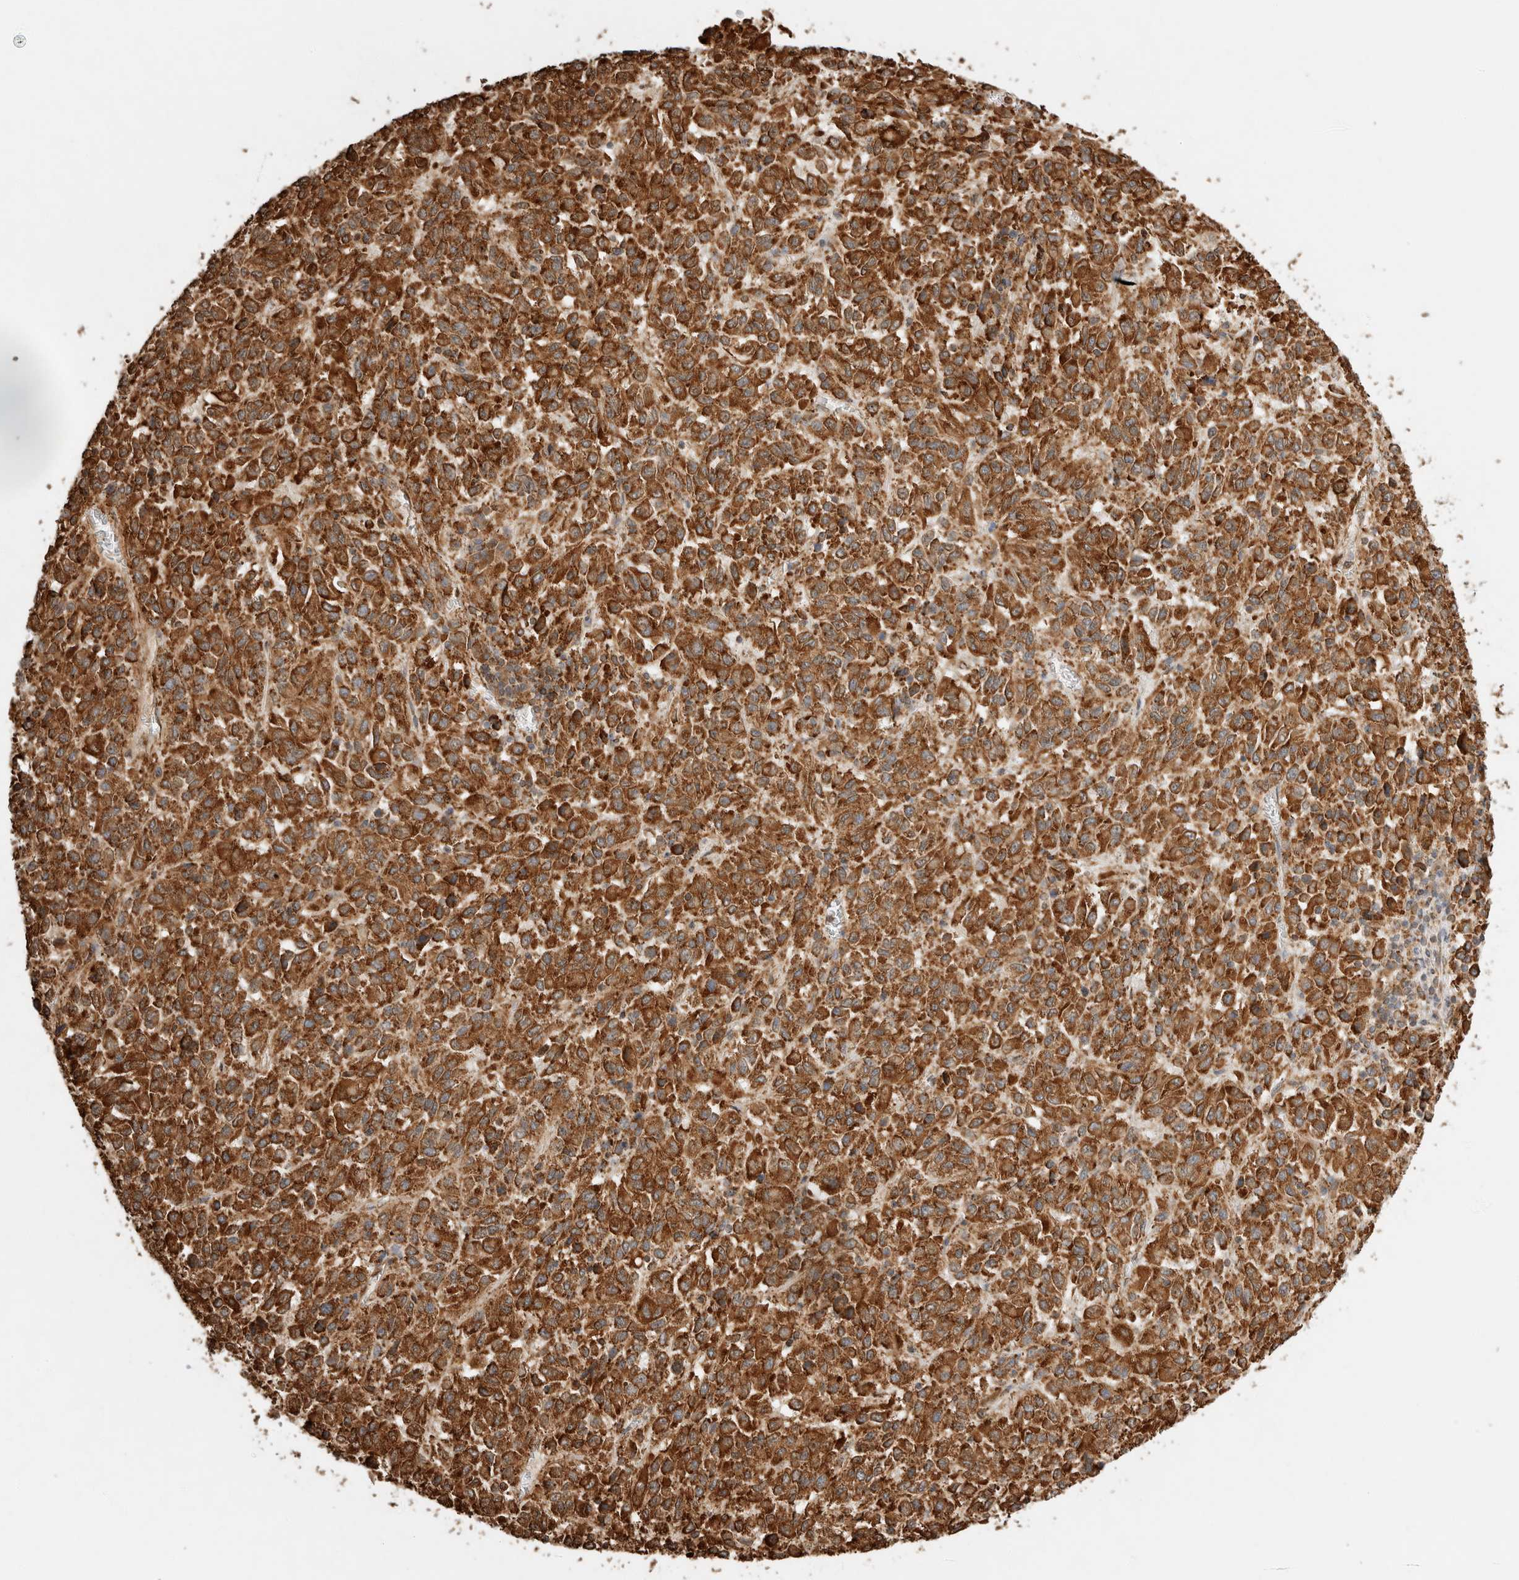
{"staining": {"intensity": "strong", "quantity": ">75%", "location": "cytoplasmic/membranous"}, "tissue": "melanoma", "cell_type": "Tumor cells", "image_type": "cancer", "snomed": [{"axis": "morphology", "description": "Malignant melanoma, Metastatic site"}, {"axis": "topography", "description": "Lung"}], "caption": "Protein staining demonstrates strong cytoplasmic/membranous staining in about >75% of tumor cells in melanoma. The staining was performed using DAB to visualize the protein expression in brown, while the nuclei were stained in blue with hematoxylin (Magnification: 20x).", "gene": "ERAP1", "patient": {"sex": "male", "age": 64}}